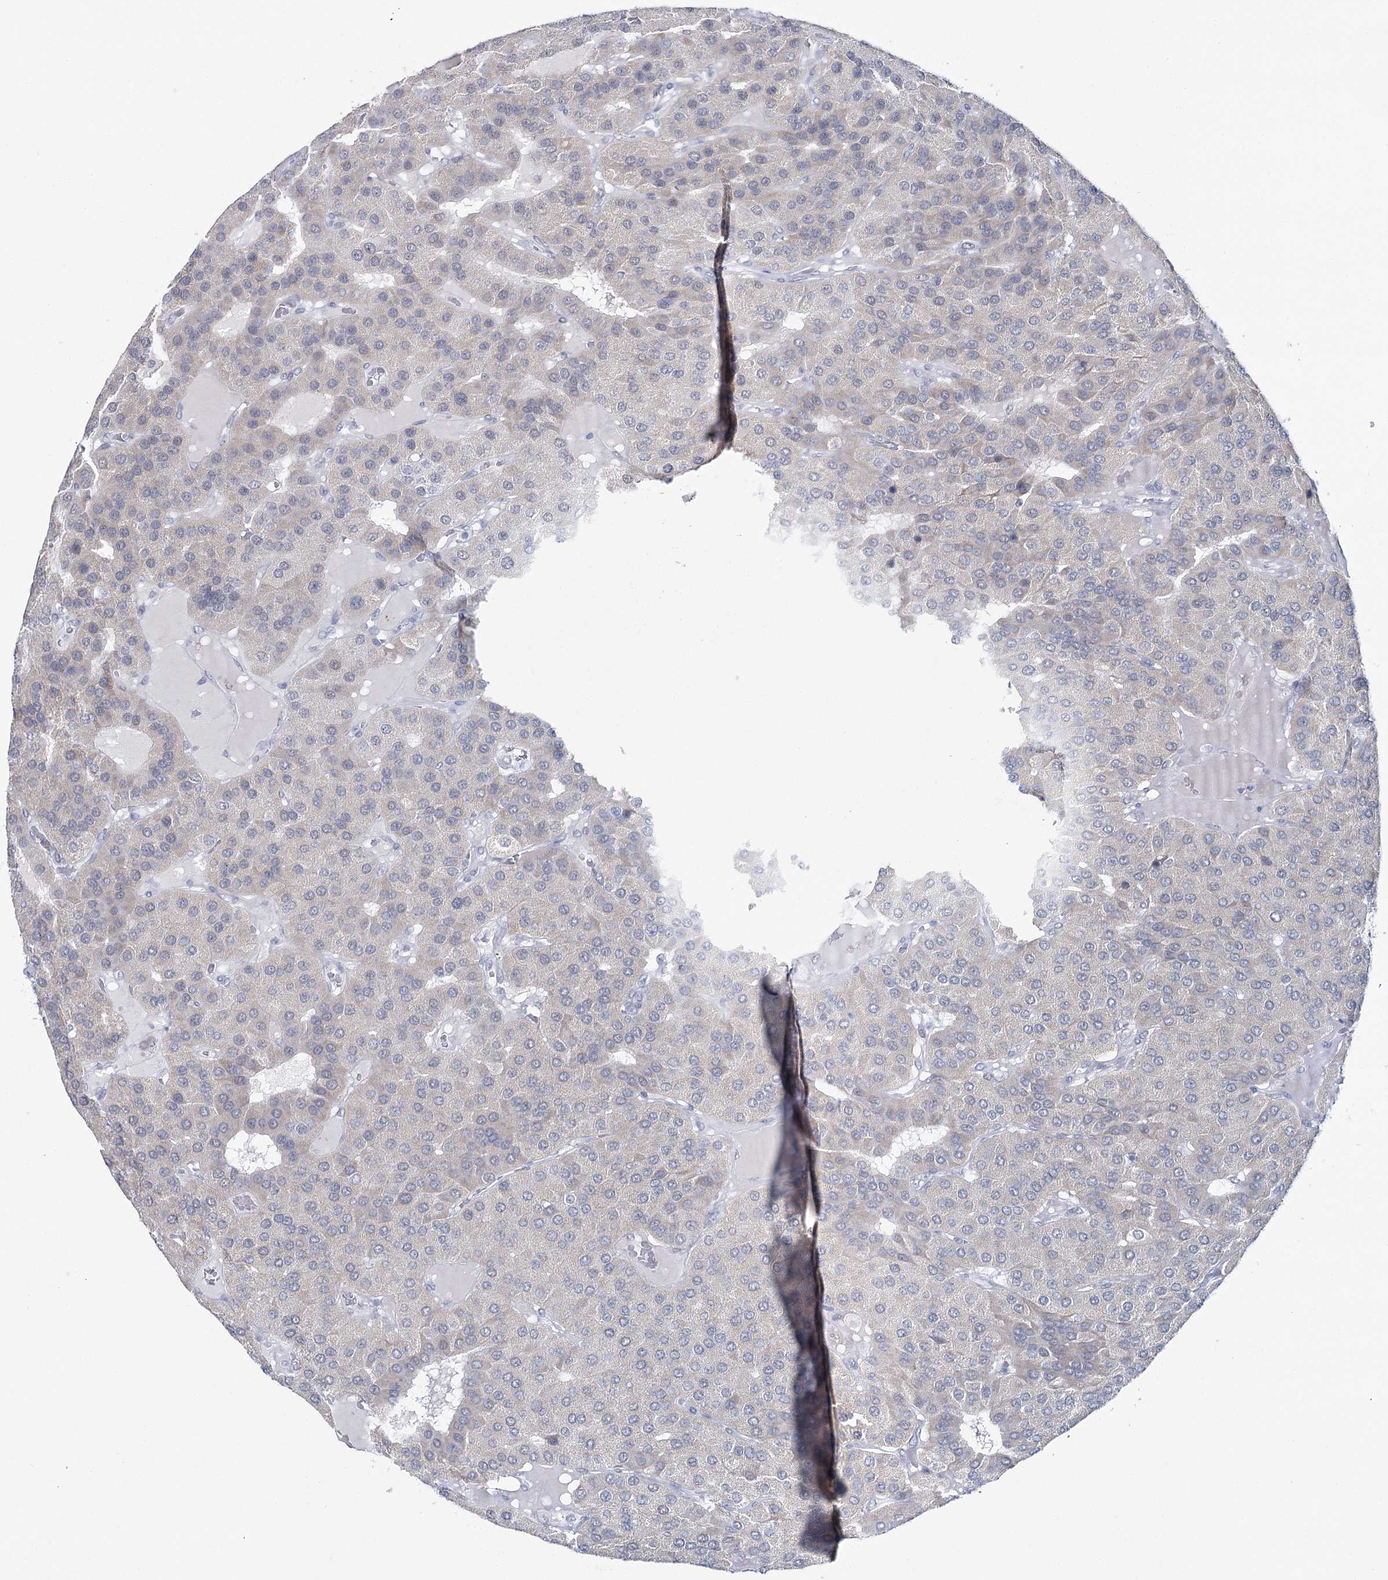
{"staining": {"intensity": "negative", "quantity": "none", "location": "none"}, "tissue": "parathyroid gland", "cell_type": "Glandular cells", "image_type": "normal", "snomed": [{"axis": "morphology", "description": "Normal tissue, NOS"}, {"axis": "morphology", "description": "Adenoma, NOS"}, {"axis": "topography", "description": "Parathyroid gland"}], "caption": "Immunohistochemical staining of unremarkable parathyroid gland shows no significant expression in glandular cells. (Immunohistochemistry (ihc), brightfield microscopy, high magnification).", "gene": "ZC3H8", "patient": {"sex": "female", "age": 86}}